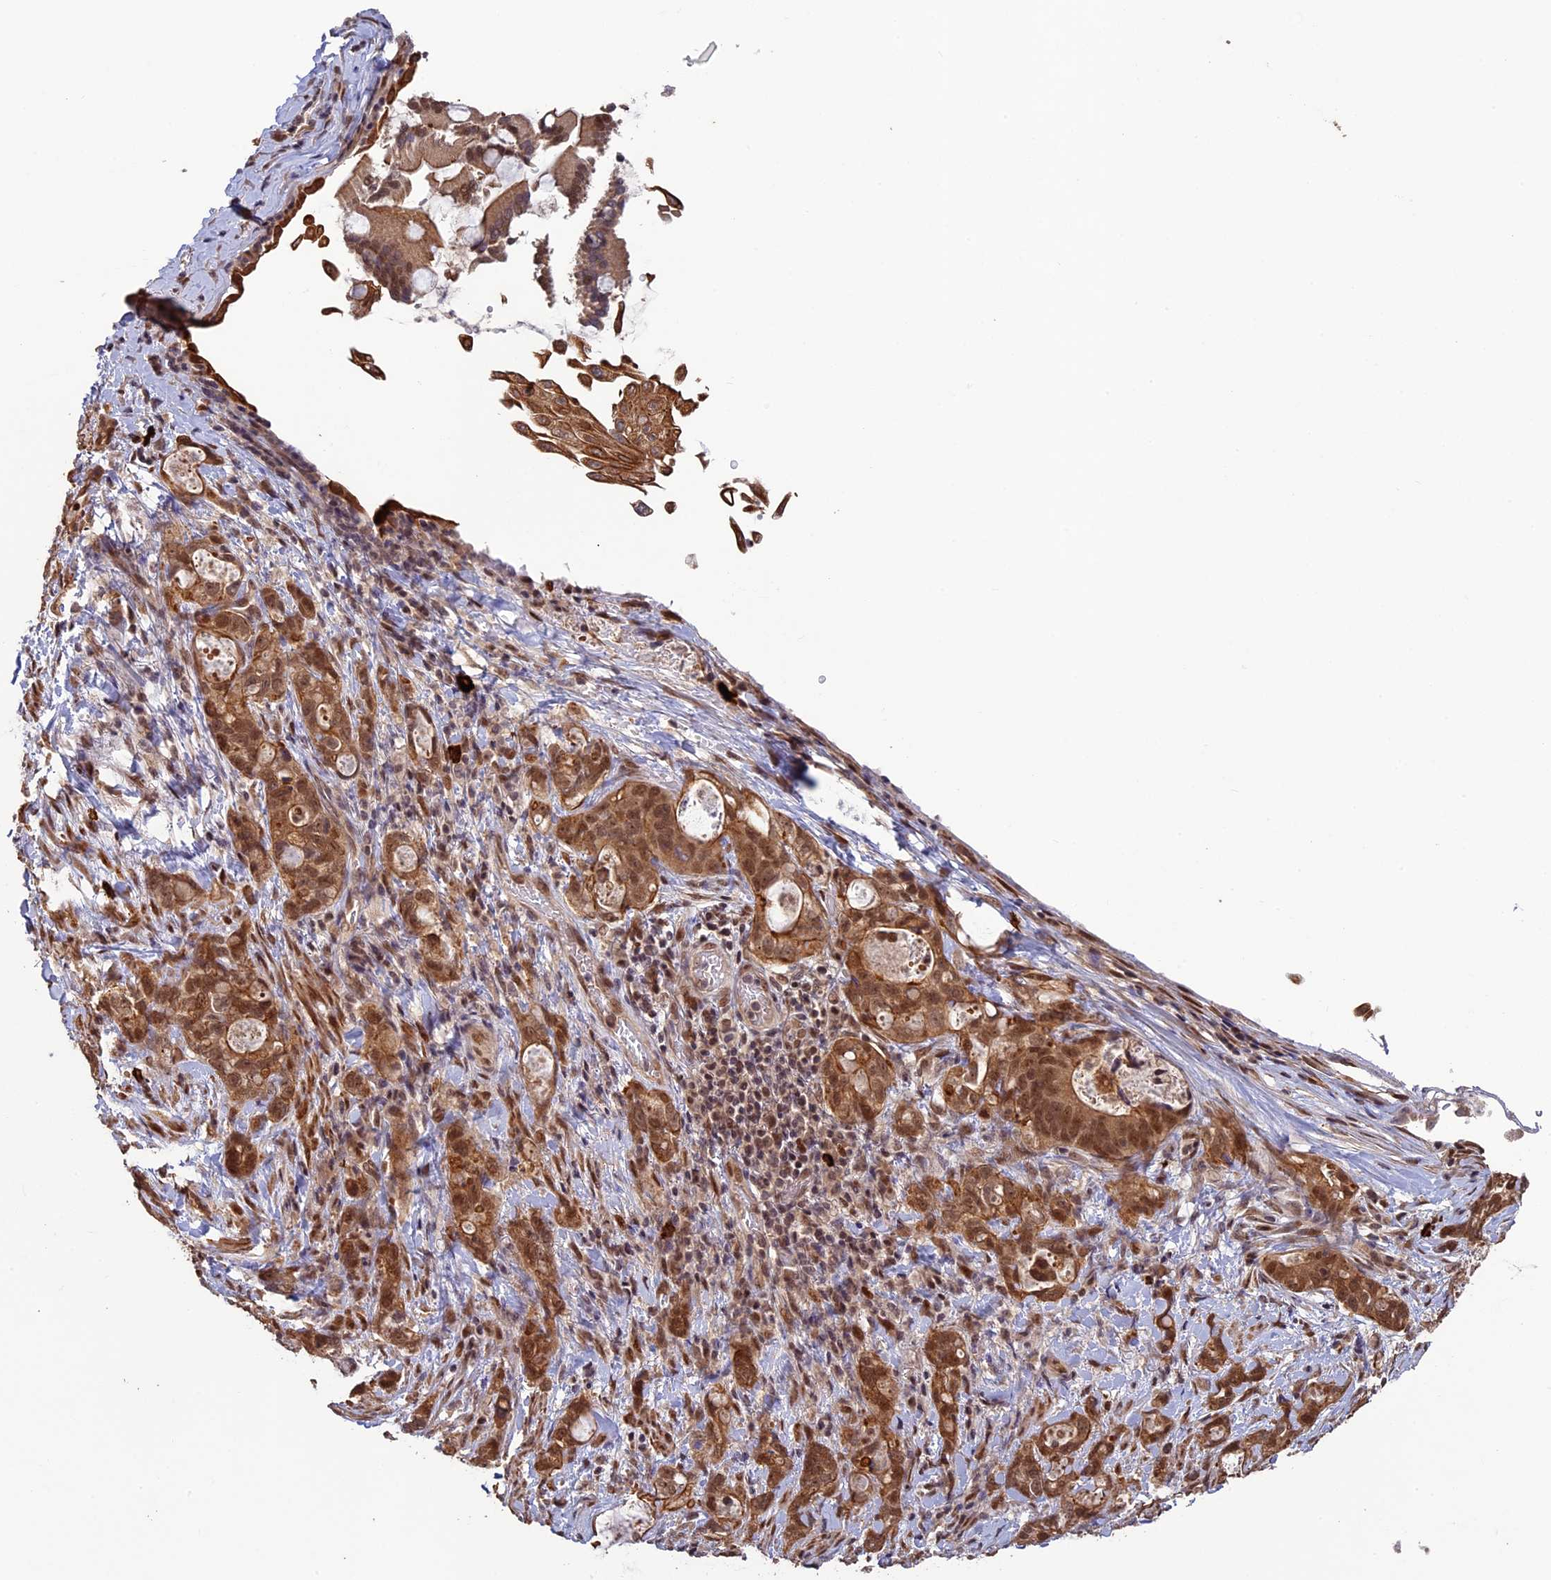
{"staining": {"intensity": "moderate", "quantity": ">75%", "location": "cytoplasmic/membranous,nuclear"}, "tissue": "stomach cancer", "cell_type": "Tumor cells", "image_type": "cancer", "snomed": [{"axis": "morphology", "description": "Normal tissue, NOS"}, {"axis": "morphology", "description": "Adenocarcinoma, NOS"}, {"axis": "topography", "description": "Stomach"}], "caption": "A brown stain labels moderate cytoplasmic/membranous and nuclear expression of a protein in human stomach cancer (adenocarcinoma) tumor cells.", "gene": "NAE1", "patient": {"sex": "female", "age": 89}}